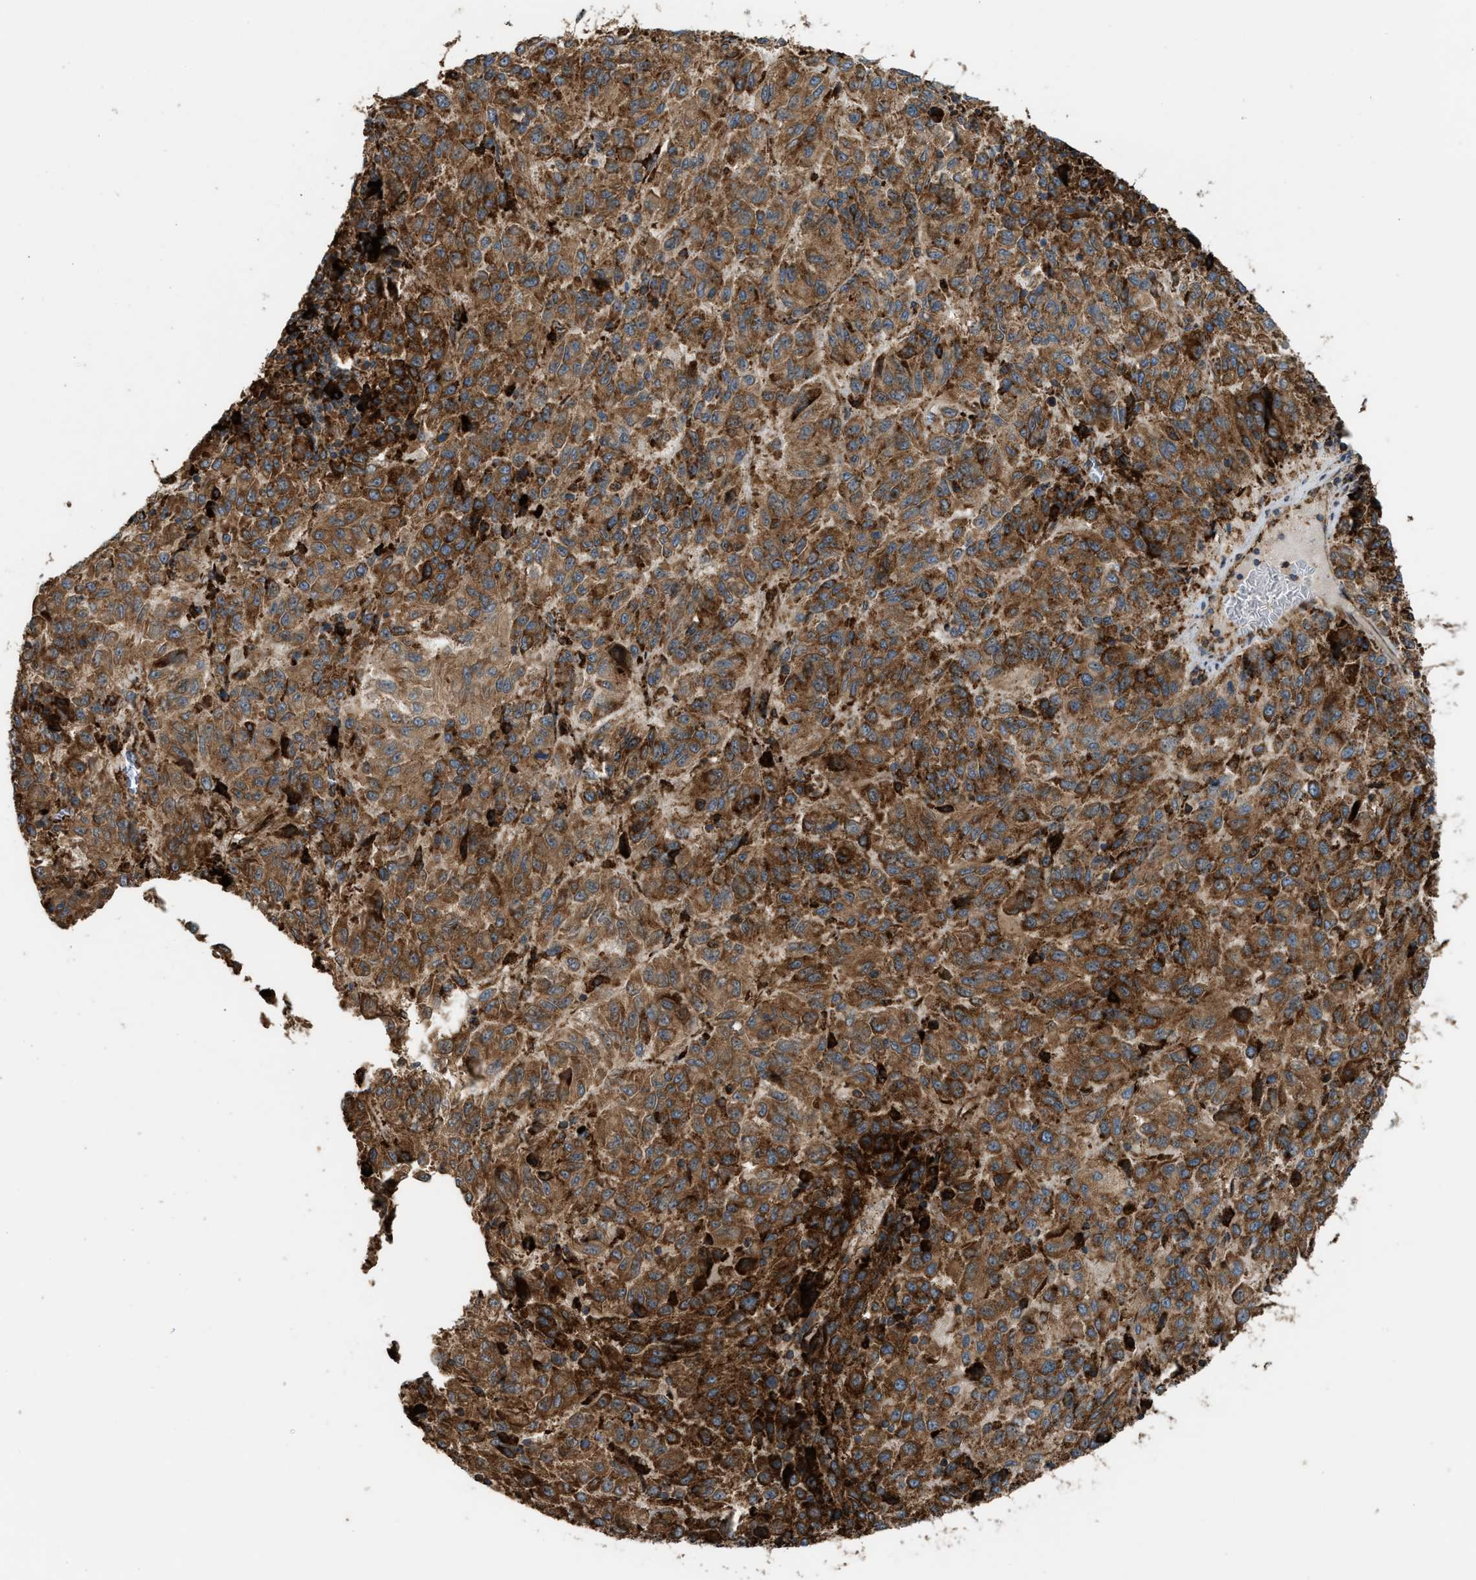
{"staining": {"intensity": "strong", "quantity": ">75%", "location": "cytoplasmic/membranous"}, "tissue": "melanoma", "cell_type": "Tumor cells", "image_type": "cancer", "snomed": [{"axis": "morphology", "description": "Malignant melanoma, Metastatic site"}, {"axis": "topography", "description": "Lung"}], "caption": "High-magnification brightfield microscopy of malignant melanoma (metastatic site) stained with DAB (brown) and counterstained with hematoxylin (blue). tumor cells exhibit strong cytoplasmic/membranous expression is identified in about>75% of cells.", "gene": "BAIAP2L1", "patient": {"sex": "male", "age": 64}}